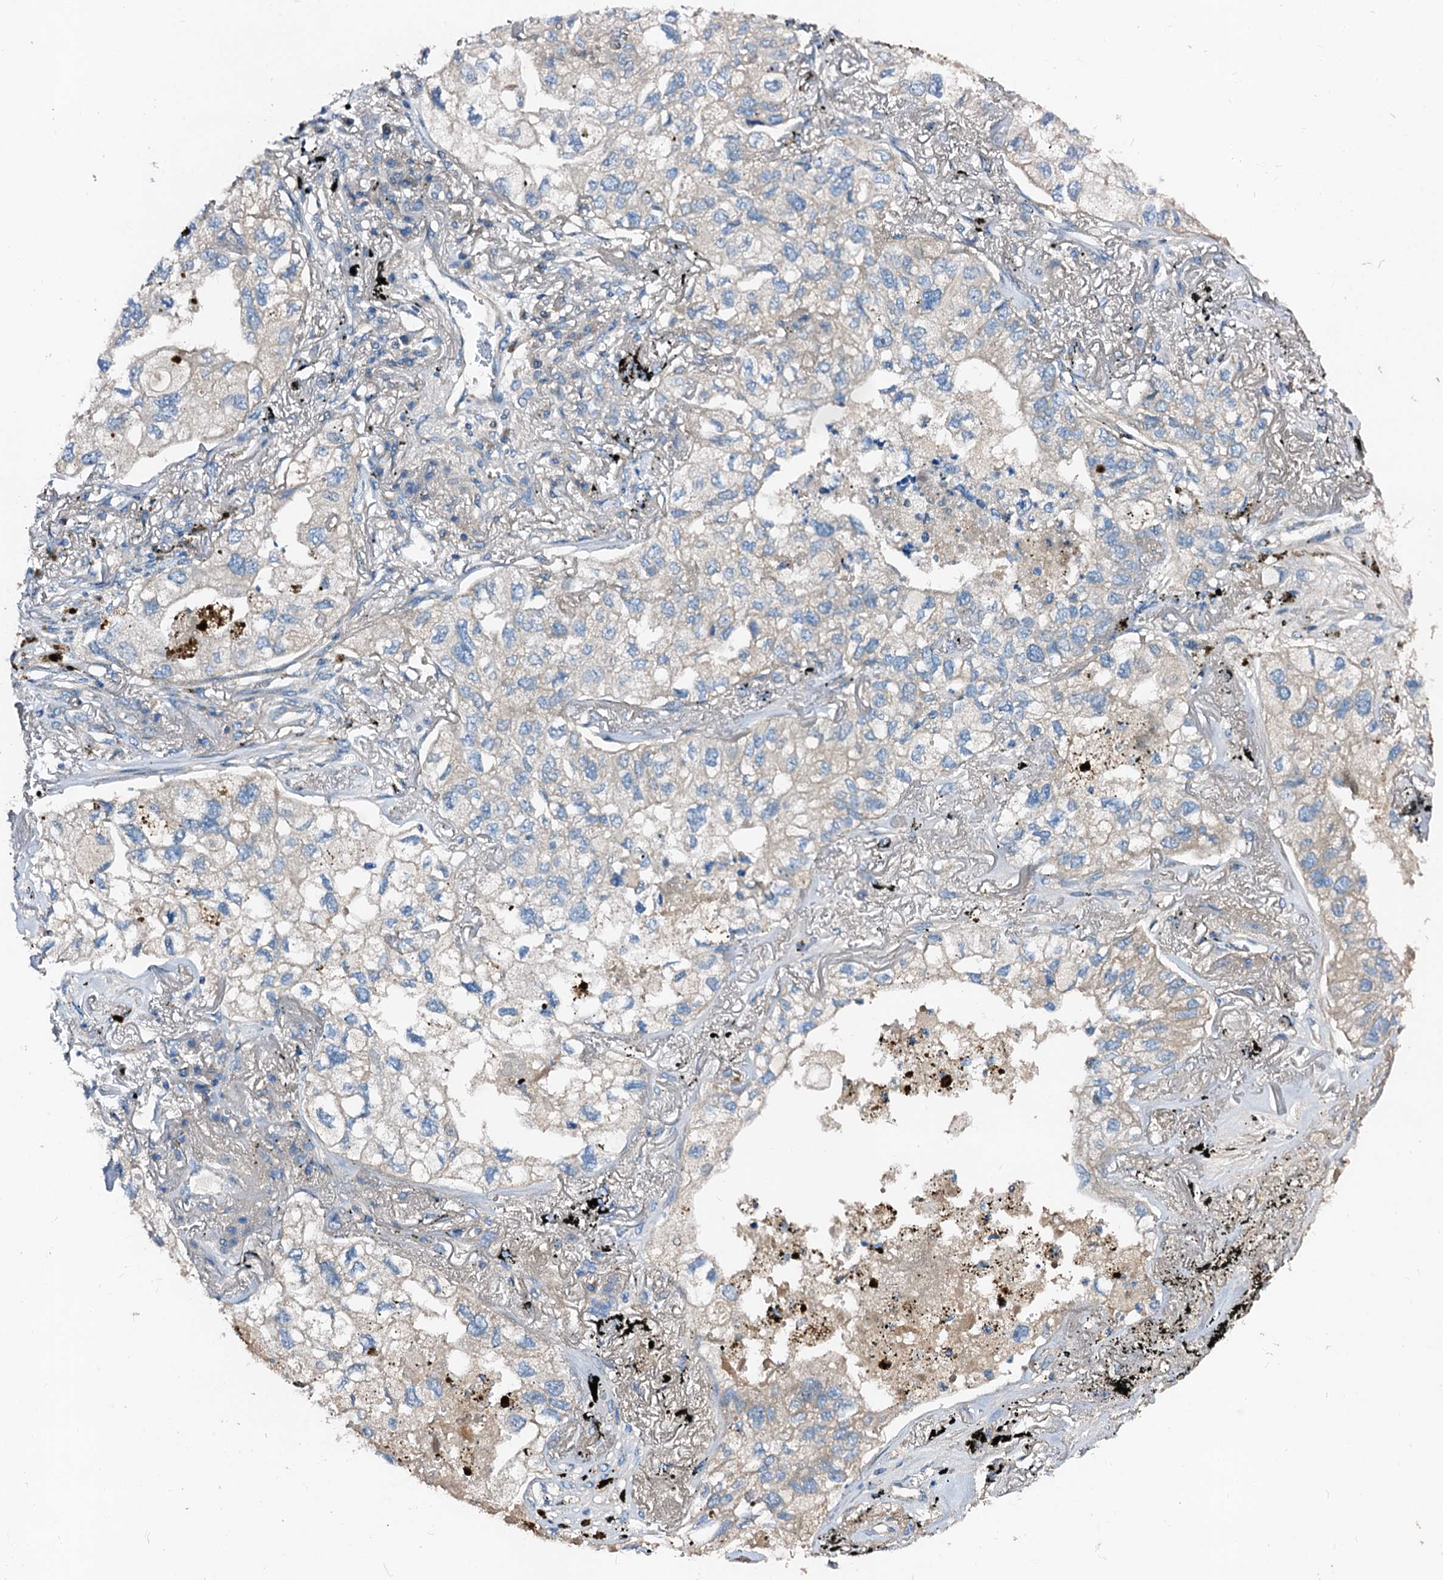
{"staining": {"intensity": "negative", "quantity": "none", "location": "none"}, "tissue": "lung cancer", "cell_type": "Tumor cells", "image_type": "cancer", "snomed": [{"axis": "morphology", "description": "Adenocarcinoma, NOS"}, {"axis": "topography", "description": "Lung"}], "caption": "Lung adenocarcinoma was stained to show a protein in brown. There is no significant positivity in tumor cells.", "gene": "FIBIN", "patient": {"sex": "male", "age": 65}}